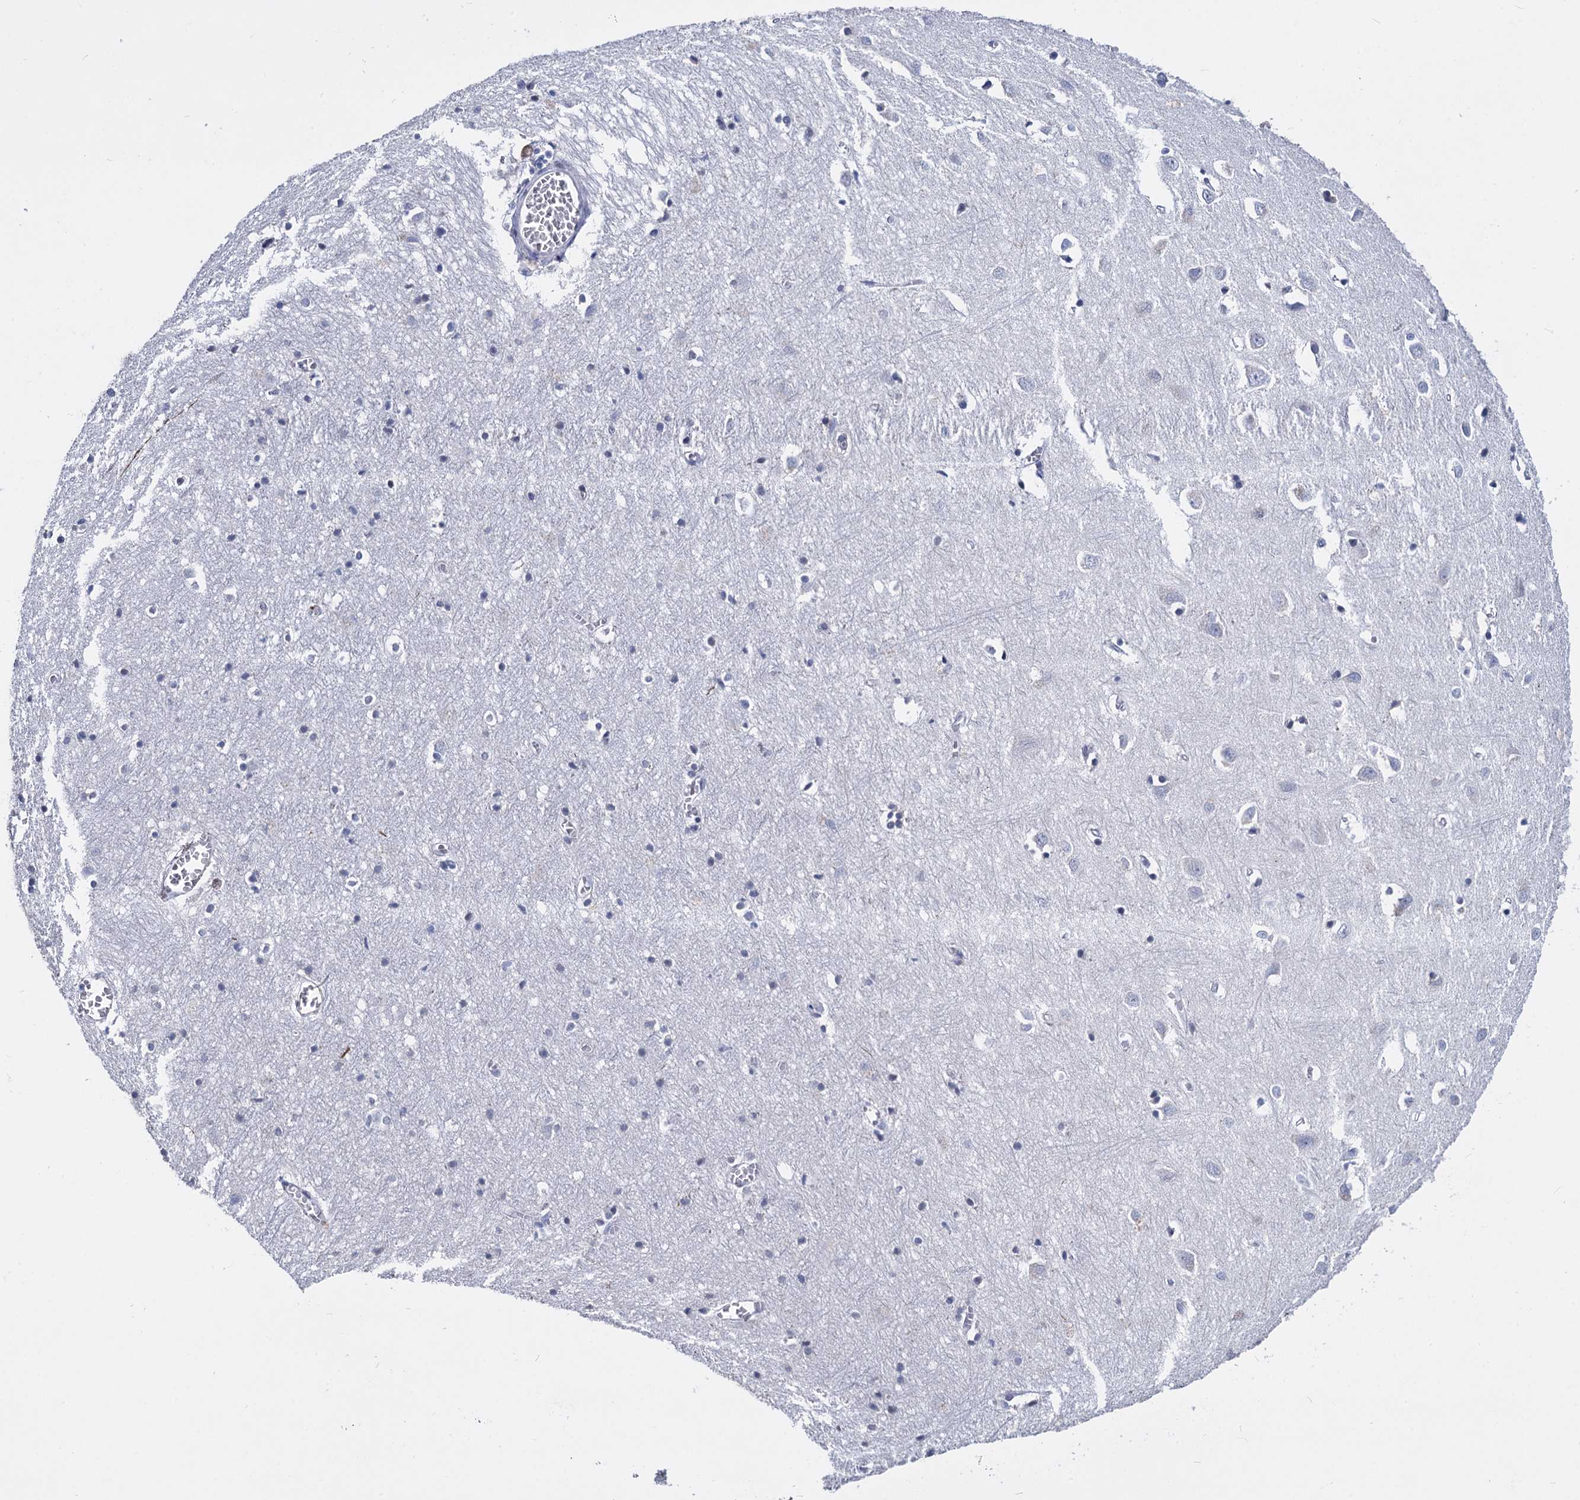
{"staining": {"intensity": "negative", "quantity": "none", "location": "none"}, "tissue": "cerebral cortex", "cell_type": "Endothelial cells", "image_type": "normal", "snomed": [{"axis": "morphology", "description": "Normal tissue, NOS"}, {"axis": "topography", "description": "Cerebral cortex"}], "caption": "DAB immunohistochemical staining of benign cerebral cortex exhibits no significant expression in endothelial cells.", "gene": "MAGEA4", "patient": {"sex": "female", "age": 64}}